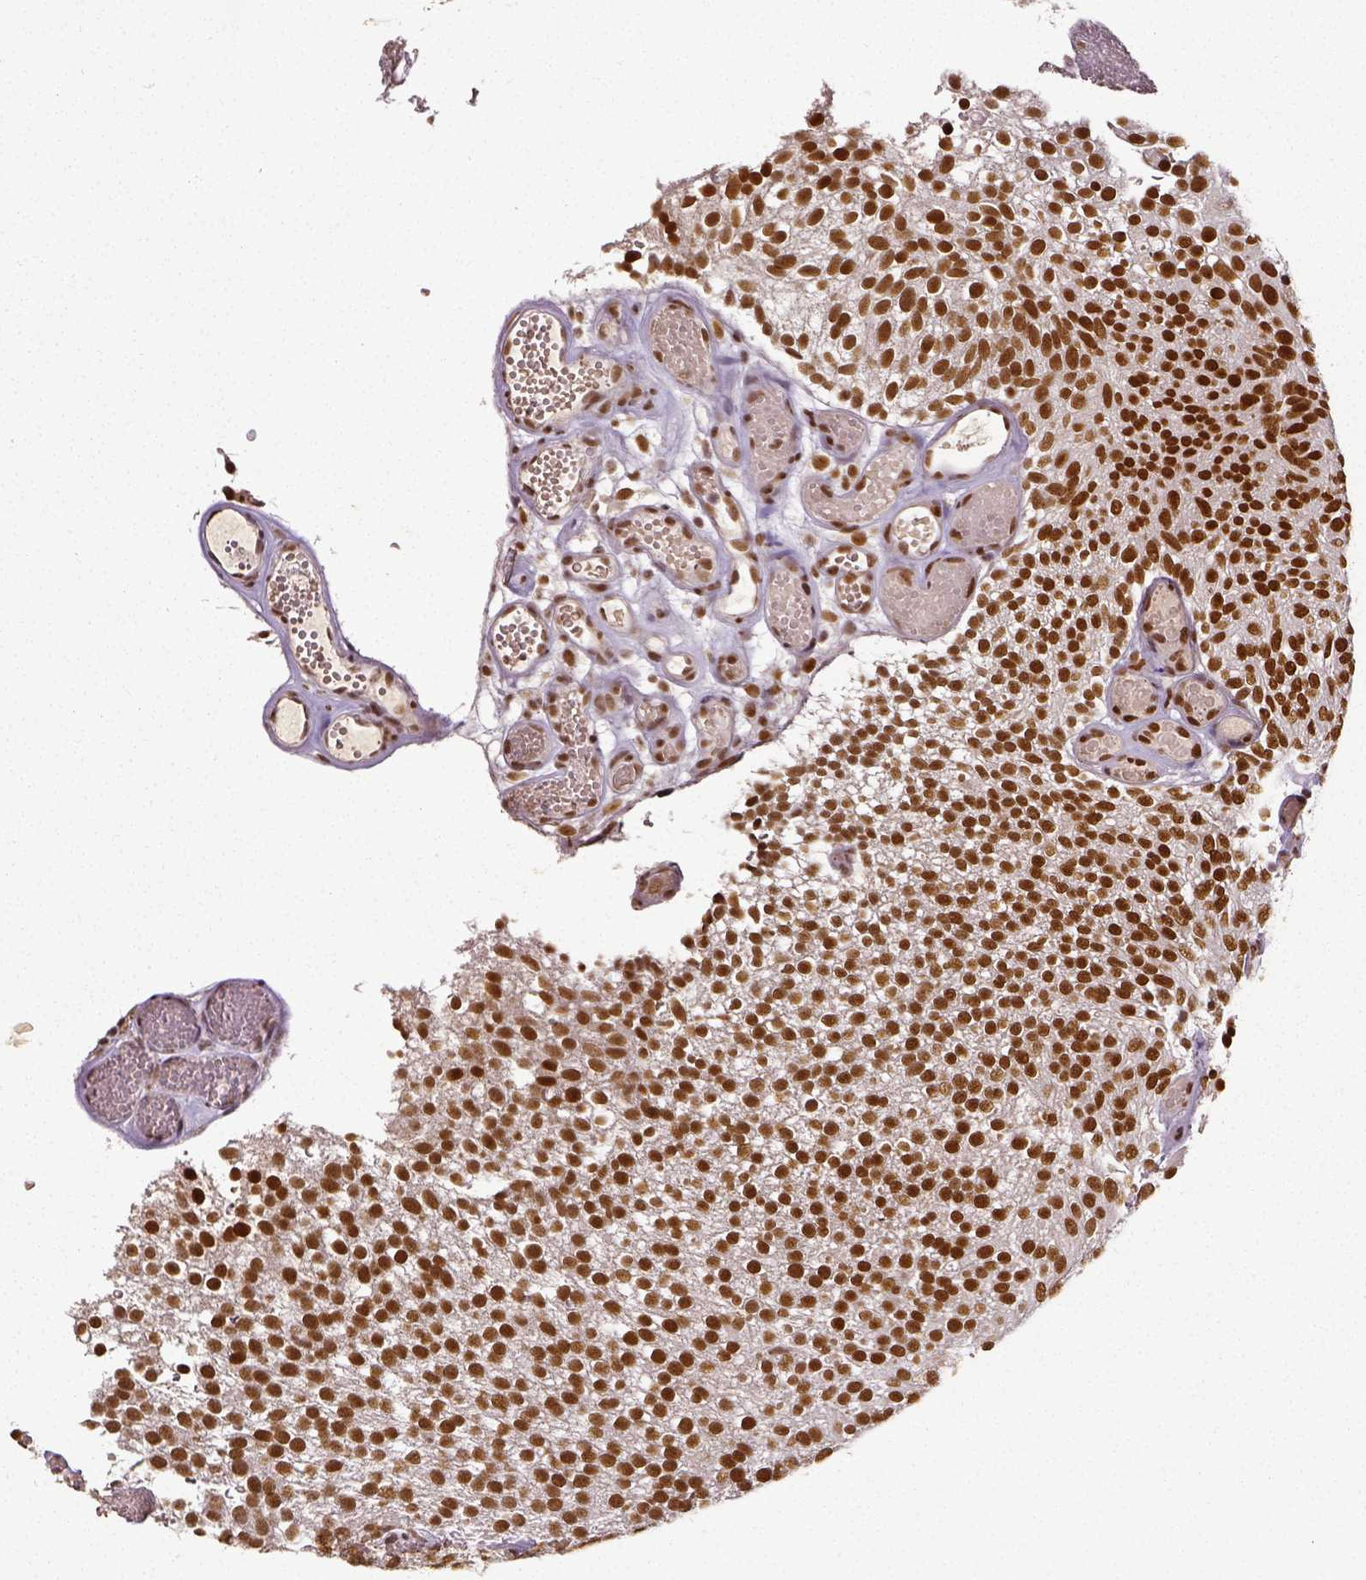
{"staining": {"intensity": "strong", "quantity": ">75%", "location": "nuclear"}, "tissue": "urothelial cancer", "cell_type": "Tumor cells", "image_type": "cancer", "snomed": [{"axis": "morphology", "description": "Urothelial carcinoma, Low grade"}, {"axis": "topography", "description": "Urinary bladder"}], "caption": "Low-grade urothelial carcinoma stained with immunohistochemistry (IHC) displays strong nuclear positivity in about >75% of tumor cells. (IHC, brightfield microscopy, high magnification).", "gene": "ATRX", "patient": {"sex": "male", "age": 78}}